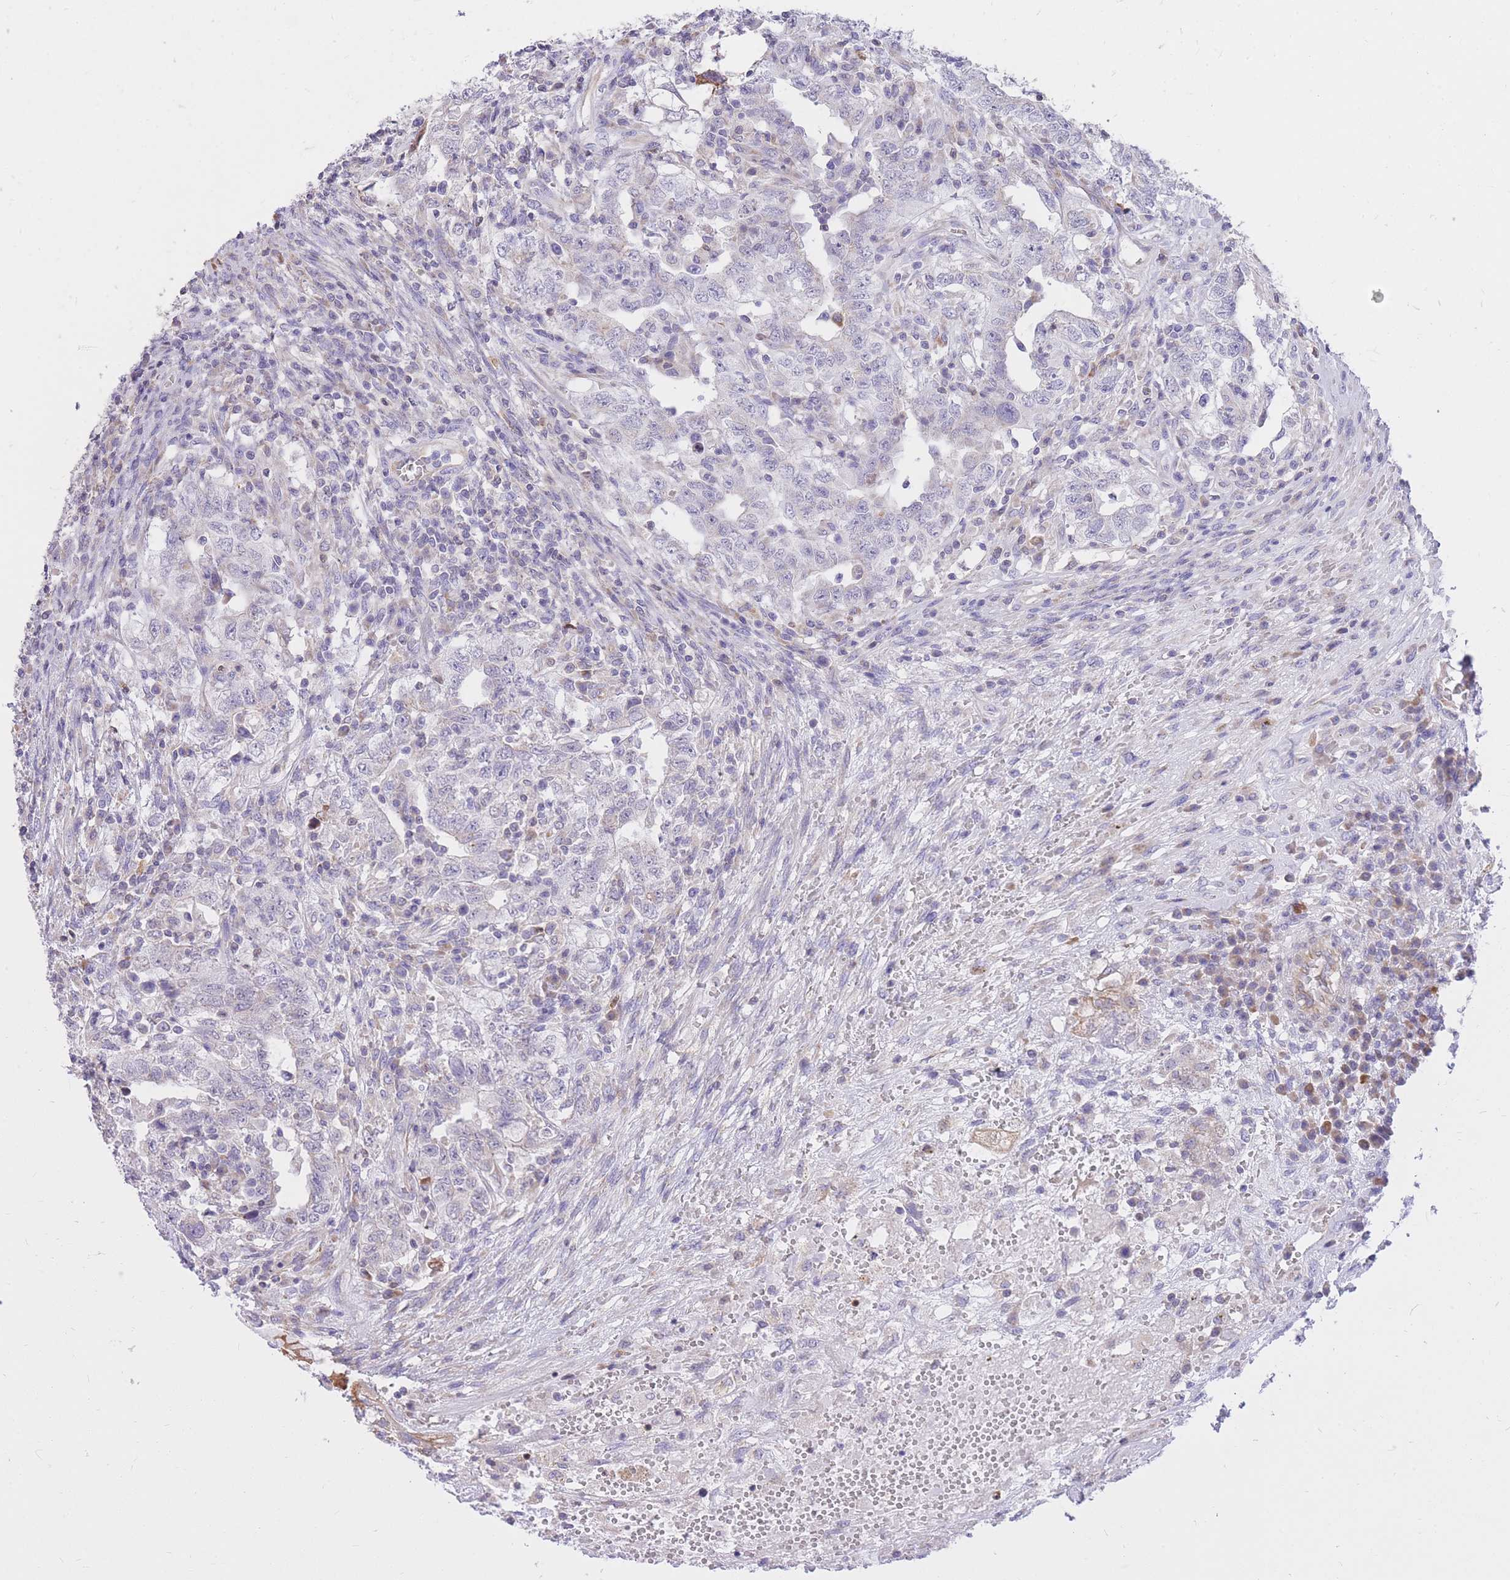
{"staining": {"intensity": "negative", "quantity": "none", "location": "none"}, "tissue": "testis cancer", "cell_type": "Tumor cells", "image_type": "cancer", "snomed": [{"axis": "morphology", "description": "Carcinoma, Embryonal, NOS"}, {"axis": "topography", "description": "Testis"}], "caption": "IHC of human testis embryonal carcinoma exhibits no staining in tumor cells.", "gene": "TOPAZ1", "patient": {"sex": "male", "age": 26}}